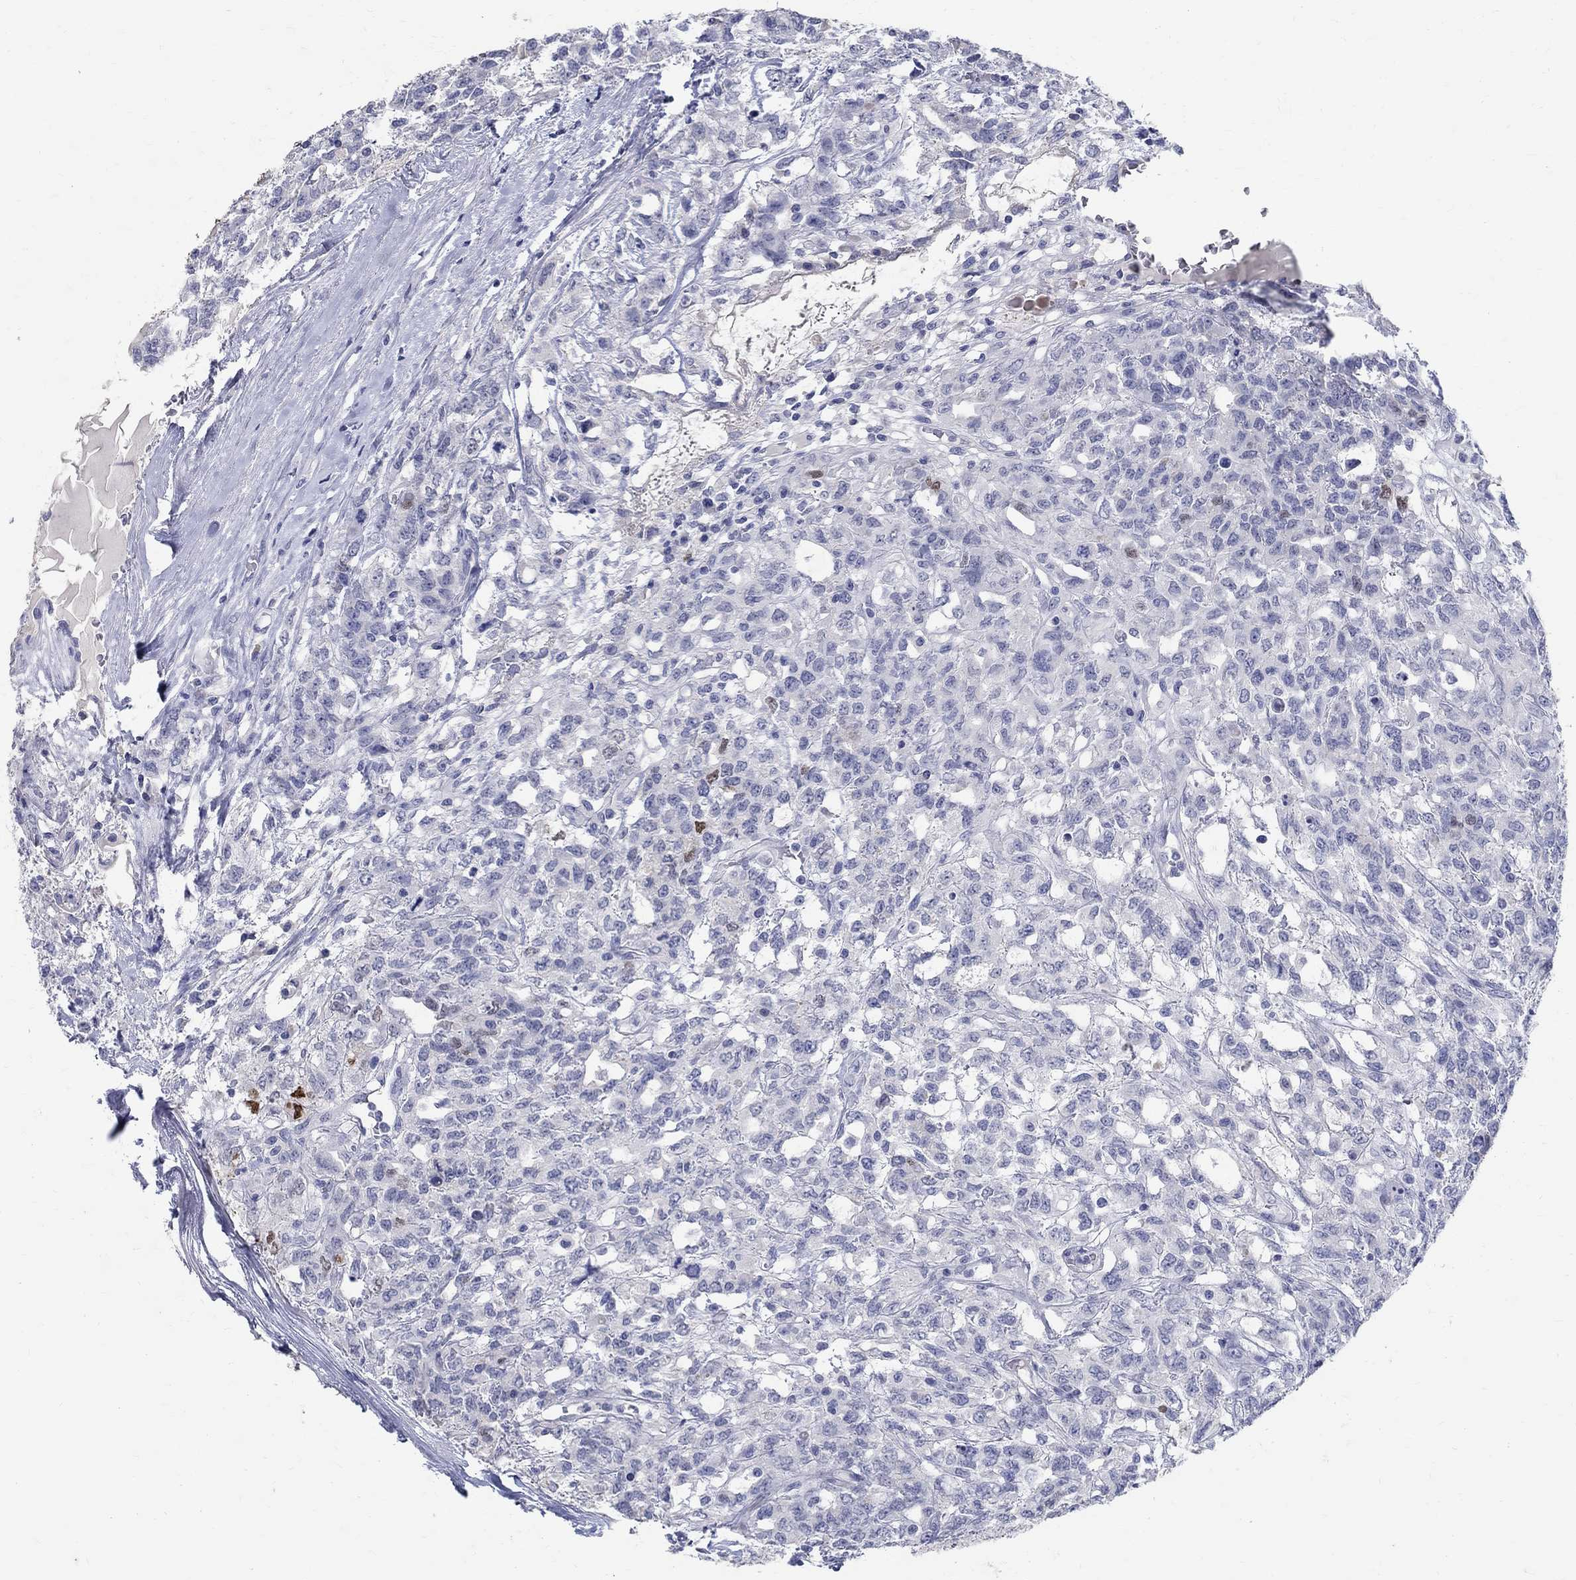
{"staining": {"intensity": "negative", "quantity": "none", "location": "none"}, "tissue": "testis cancer", "cell_type": "Tumor cells", "image_type": "cancer", "snomed": [{"axis": "morphology", "description": "Seminoma, NOS"}, {"axis": "topography", "description": "Testis"}], "caption": "This is an immunohistochemistry (IHC) histopathology image of human testis cancer. There is no staining in tumor cells.", "gene": "SOX2", "patient": {"sex": "male", "age": 52}}